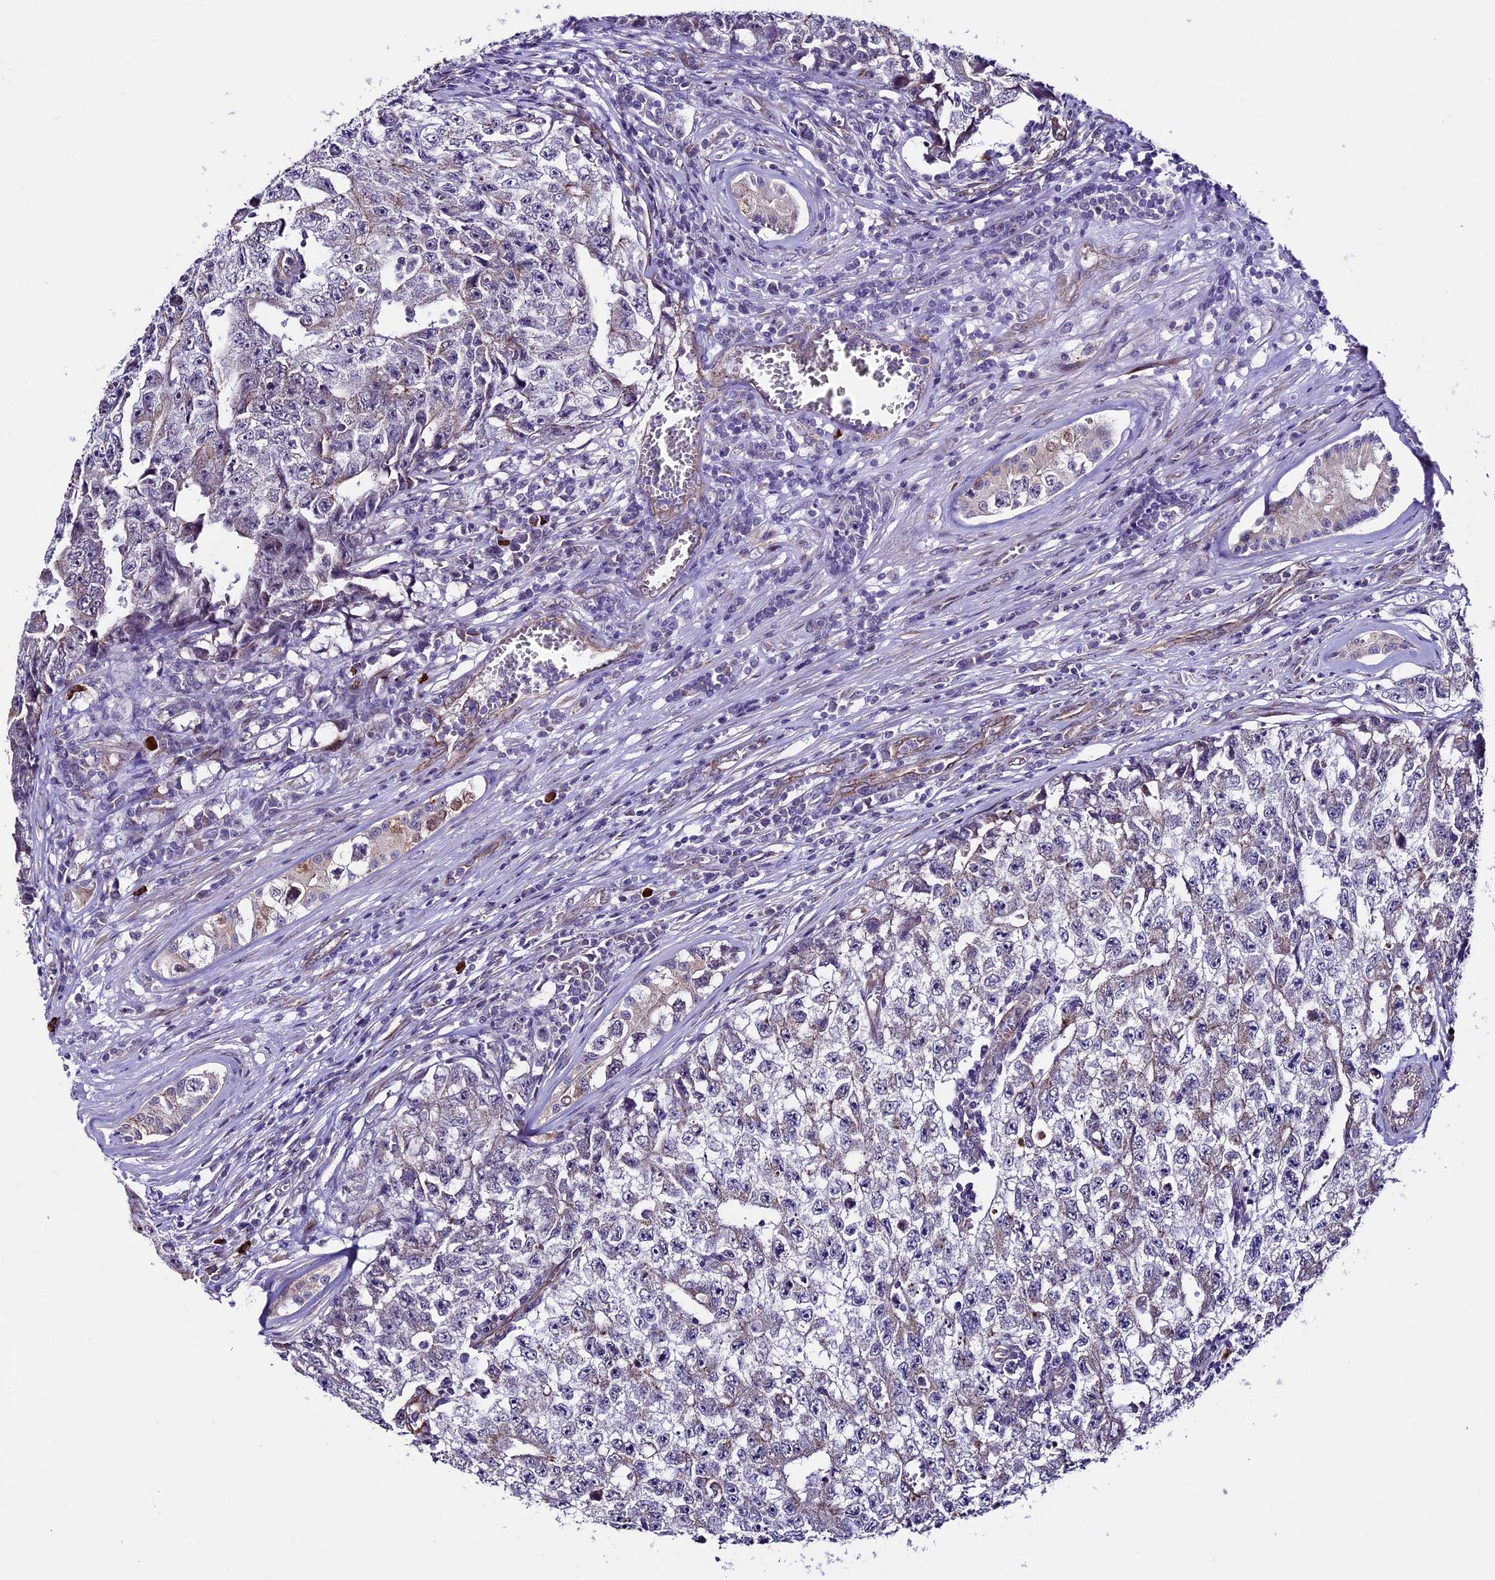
{"staining": {"intensity": "weak", "quantity": "<25%", "location": "cytoplasmic/membranous"}, "tissue": "testis cancer", "cell_type": "Tumor cells", "image_type": "cancer", "snomed": [{"axis": "morphology", "description": "Carcinoma, Embryonal, NOS"}, {"axis": "topography", "description": "Testis"}], "caption": "Immunohistochemistry photomicrograph of human testis cancer stained for a protein (brown), which shows no positivity in tumor cells.", "gene": "TMEM171", "patient": {"sex": "male", "age": 17}}